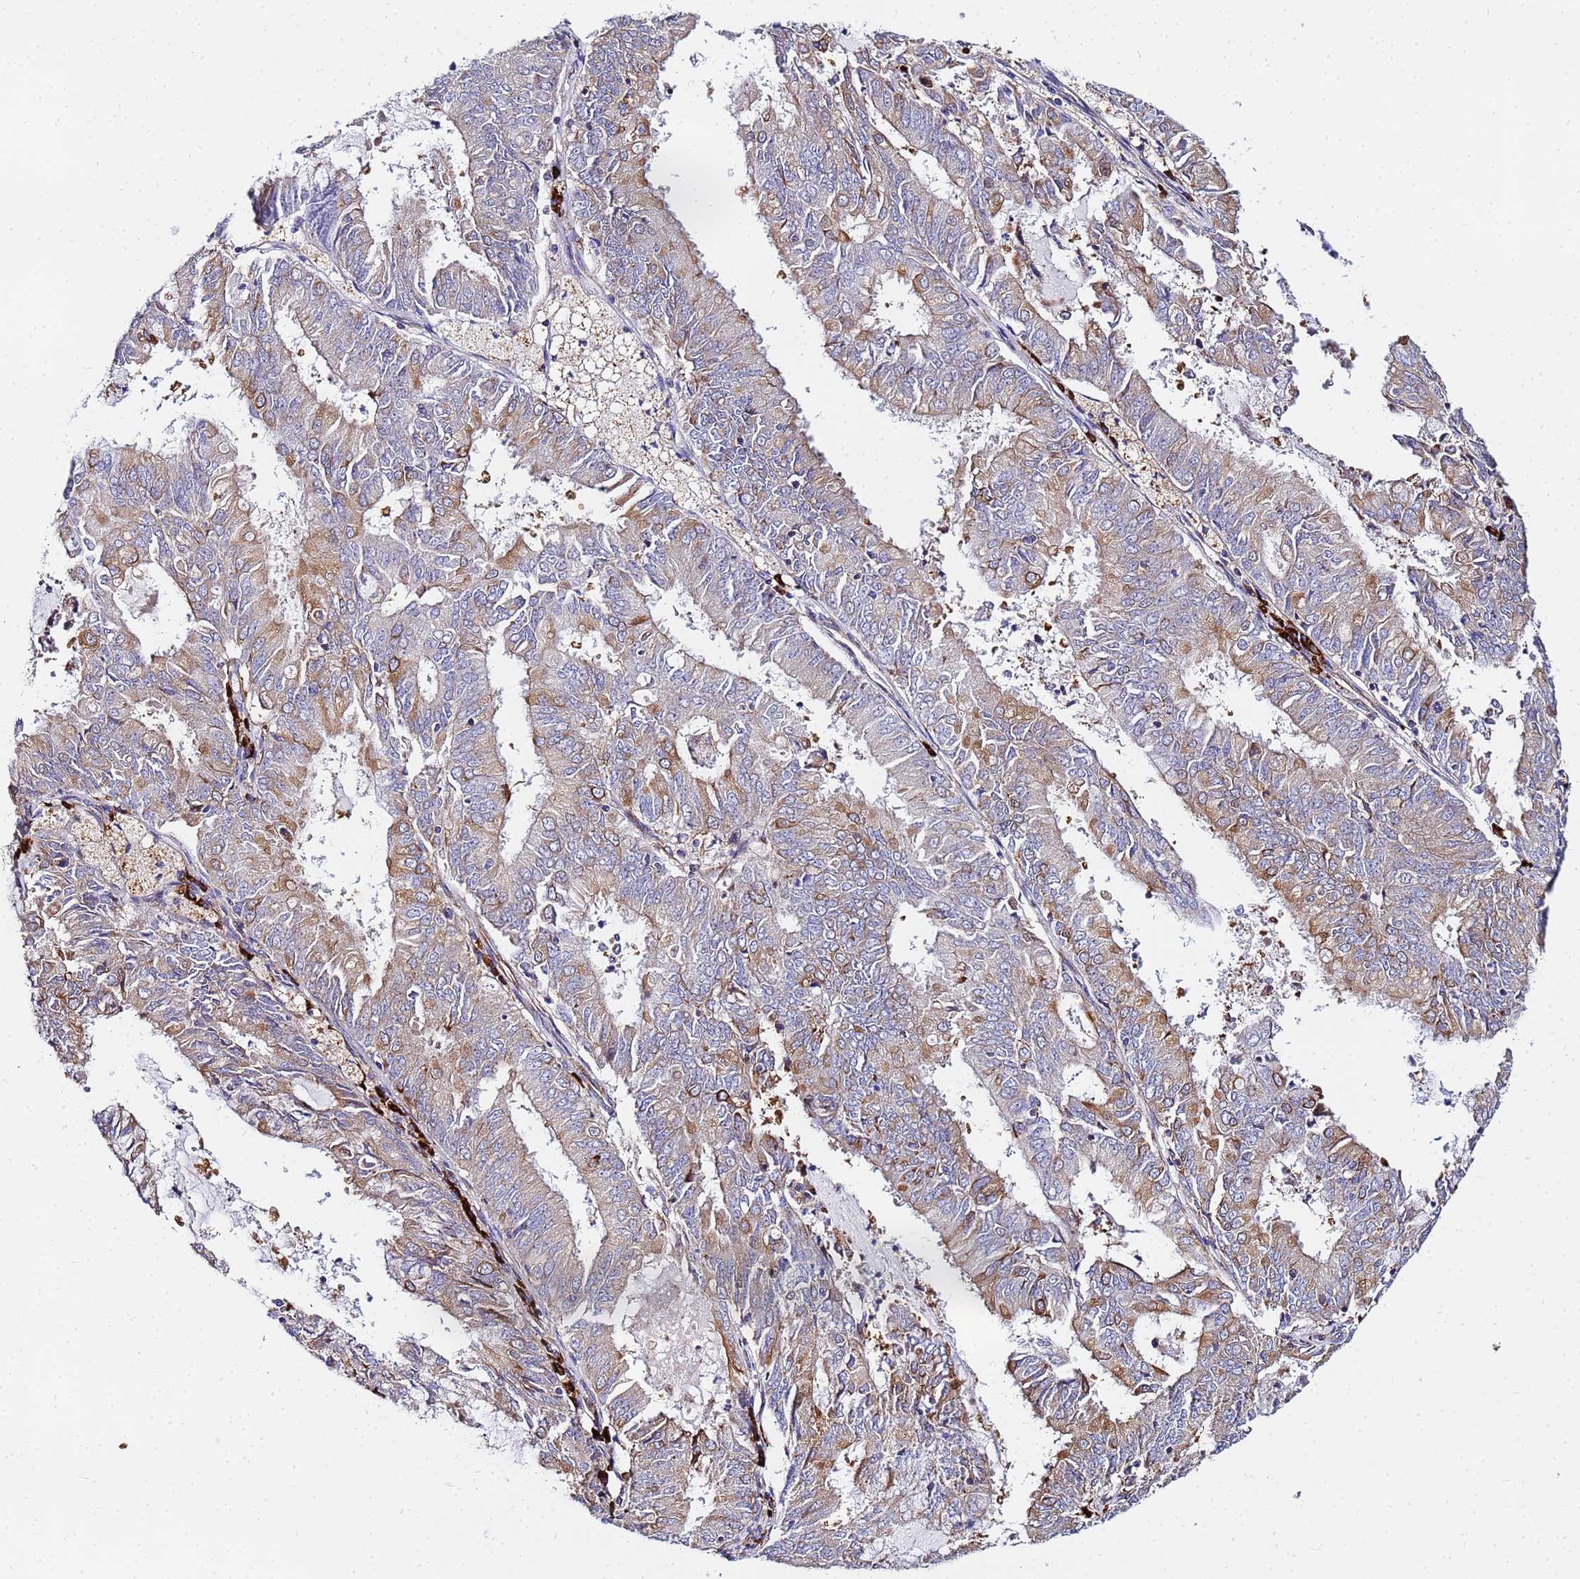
{"staining": {"intensity": "moderate", "quantity": "<25%", "location": "cytoplasmic/membranous"}, "tissue": "endometrial cancer", "cell_type": "Tumor cells", "image_type": "cancer", "snomed": [{"axis": "morphology", "description": "Adenocarcinoma, NOS"}, {"axis": "topography", "description": "Endometrium"}], "caption": "IHC photomicrograph of neoplastic tissue: endometrial adenocarcinoma stained using immunohistochemistry (IHC) exhibits low levels of moderate protein expression localized specifically in the cytoplasmic/membranous of tumor cells, appearing as a cytoplasmic/membranous brown color.", "gene": "POM121", "patient": {"sex": "female", "age": 57}}